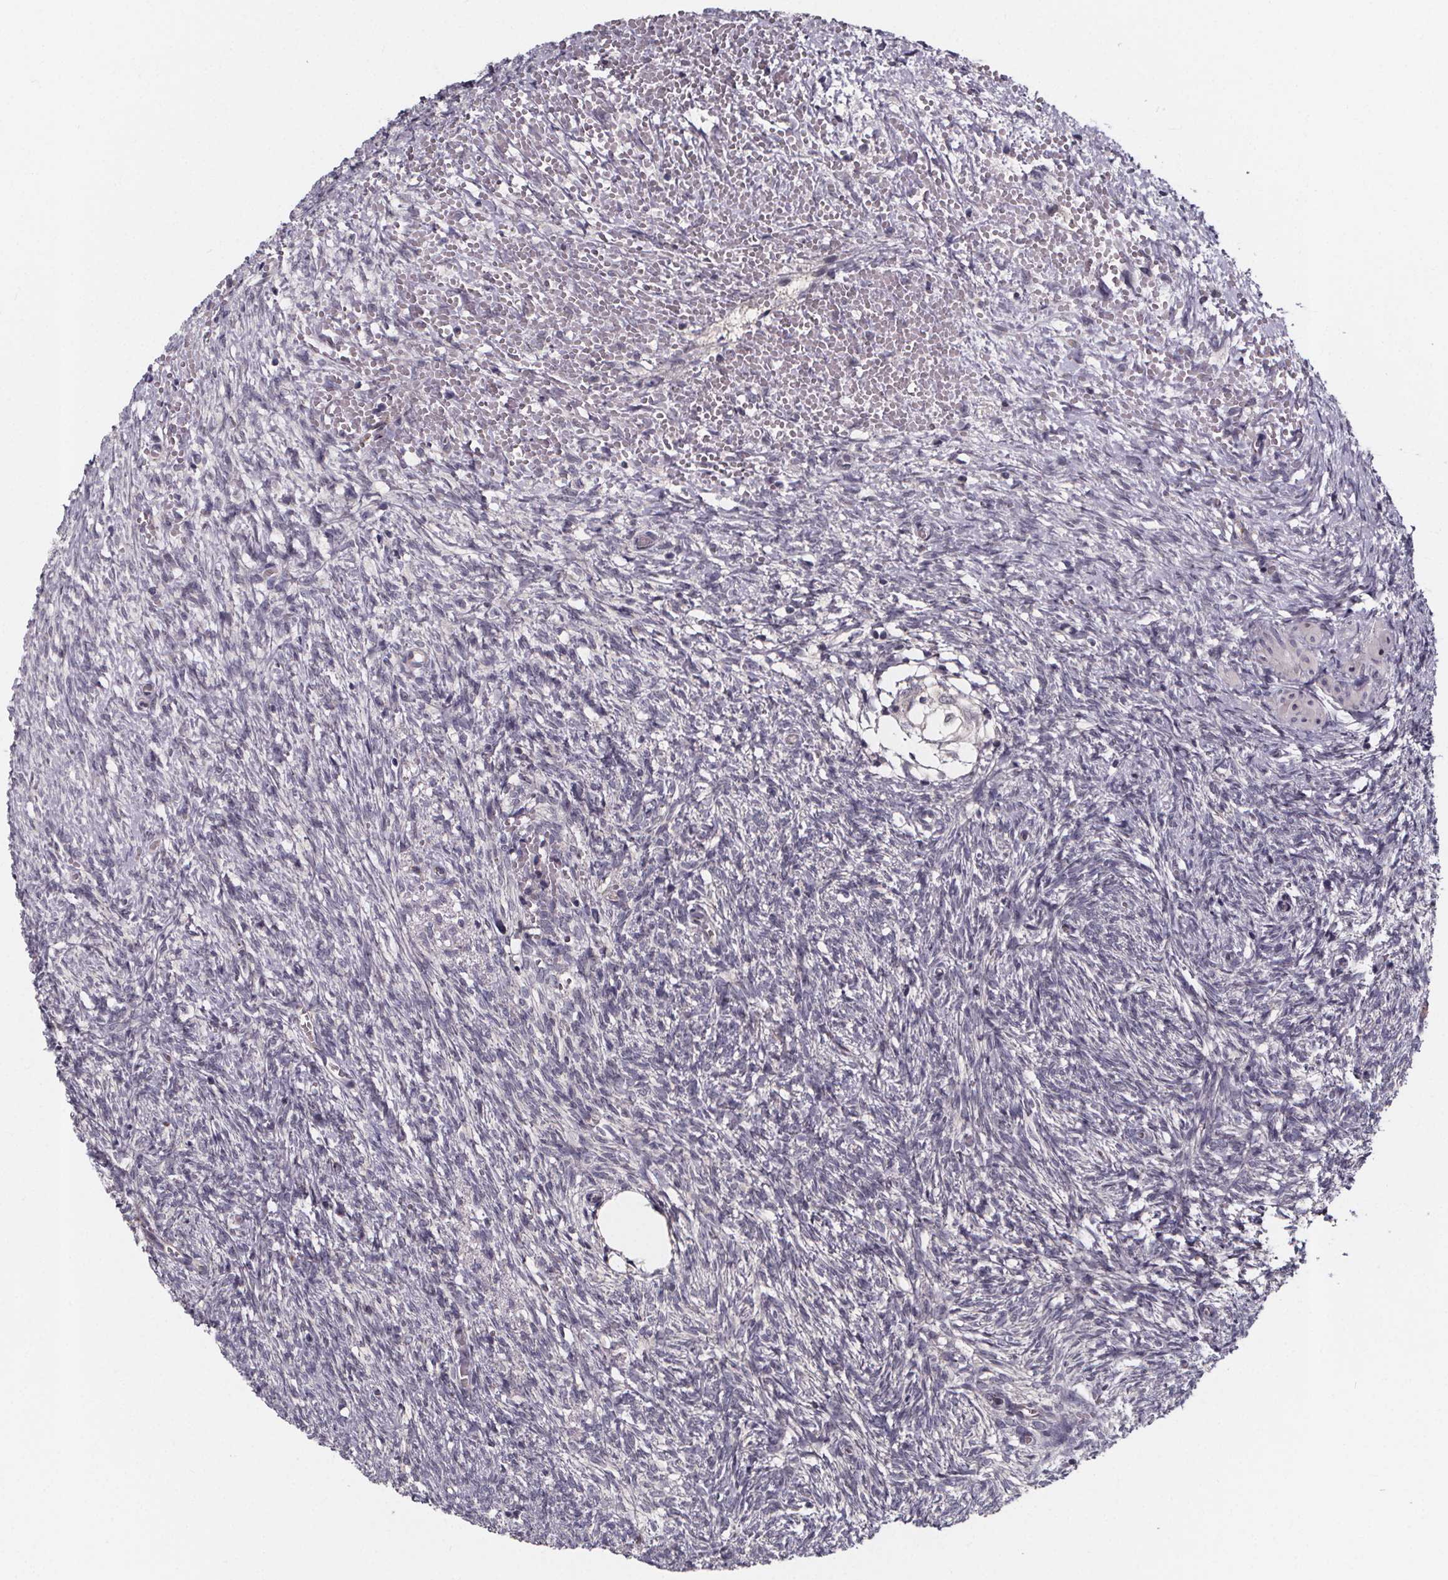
{"staining": {"intensity": "moderate", "quantity": "25%-75%", "location": "cytoplasmic/membranous"}, "tissue": "ovary", "cell_type": "Follicle cells", "image_type": "normal", "snomed": [{"axis": "morphology", "description": "Normal tissue, NOS"}, {"axis": "topography", "description": "Ovary"}], "caption": "High-power microscopy captured an immunohistochemistry (IHC) histopathology image of benign ovary, revealing moderate cytoplasmic/membranous expression in about 25%-75% of follicle cells. The staining was performed using DAB (3,3'-diaminobenzidine), with brown indicating positive protein expression. Nuclei are stained blue with hematoxylin.", "gene": "NDST1", "patient": {"sex": "female", "age": 46}}